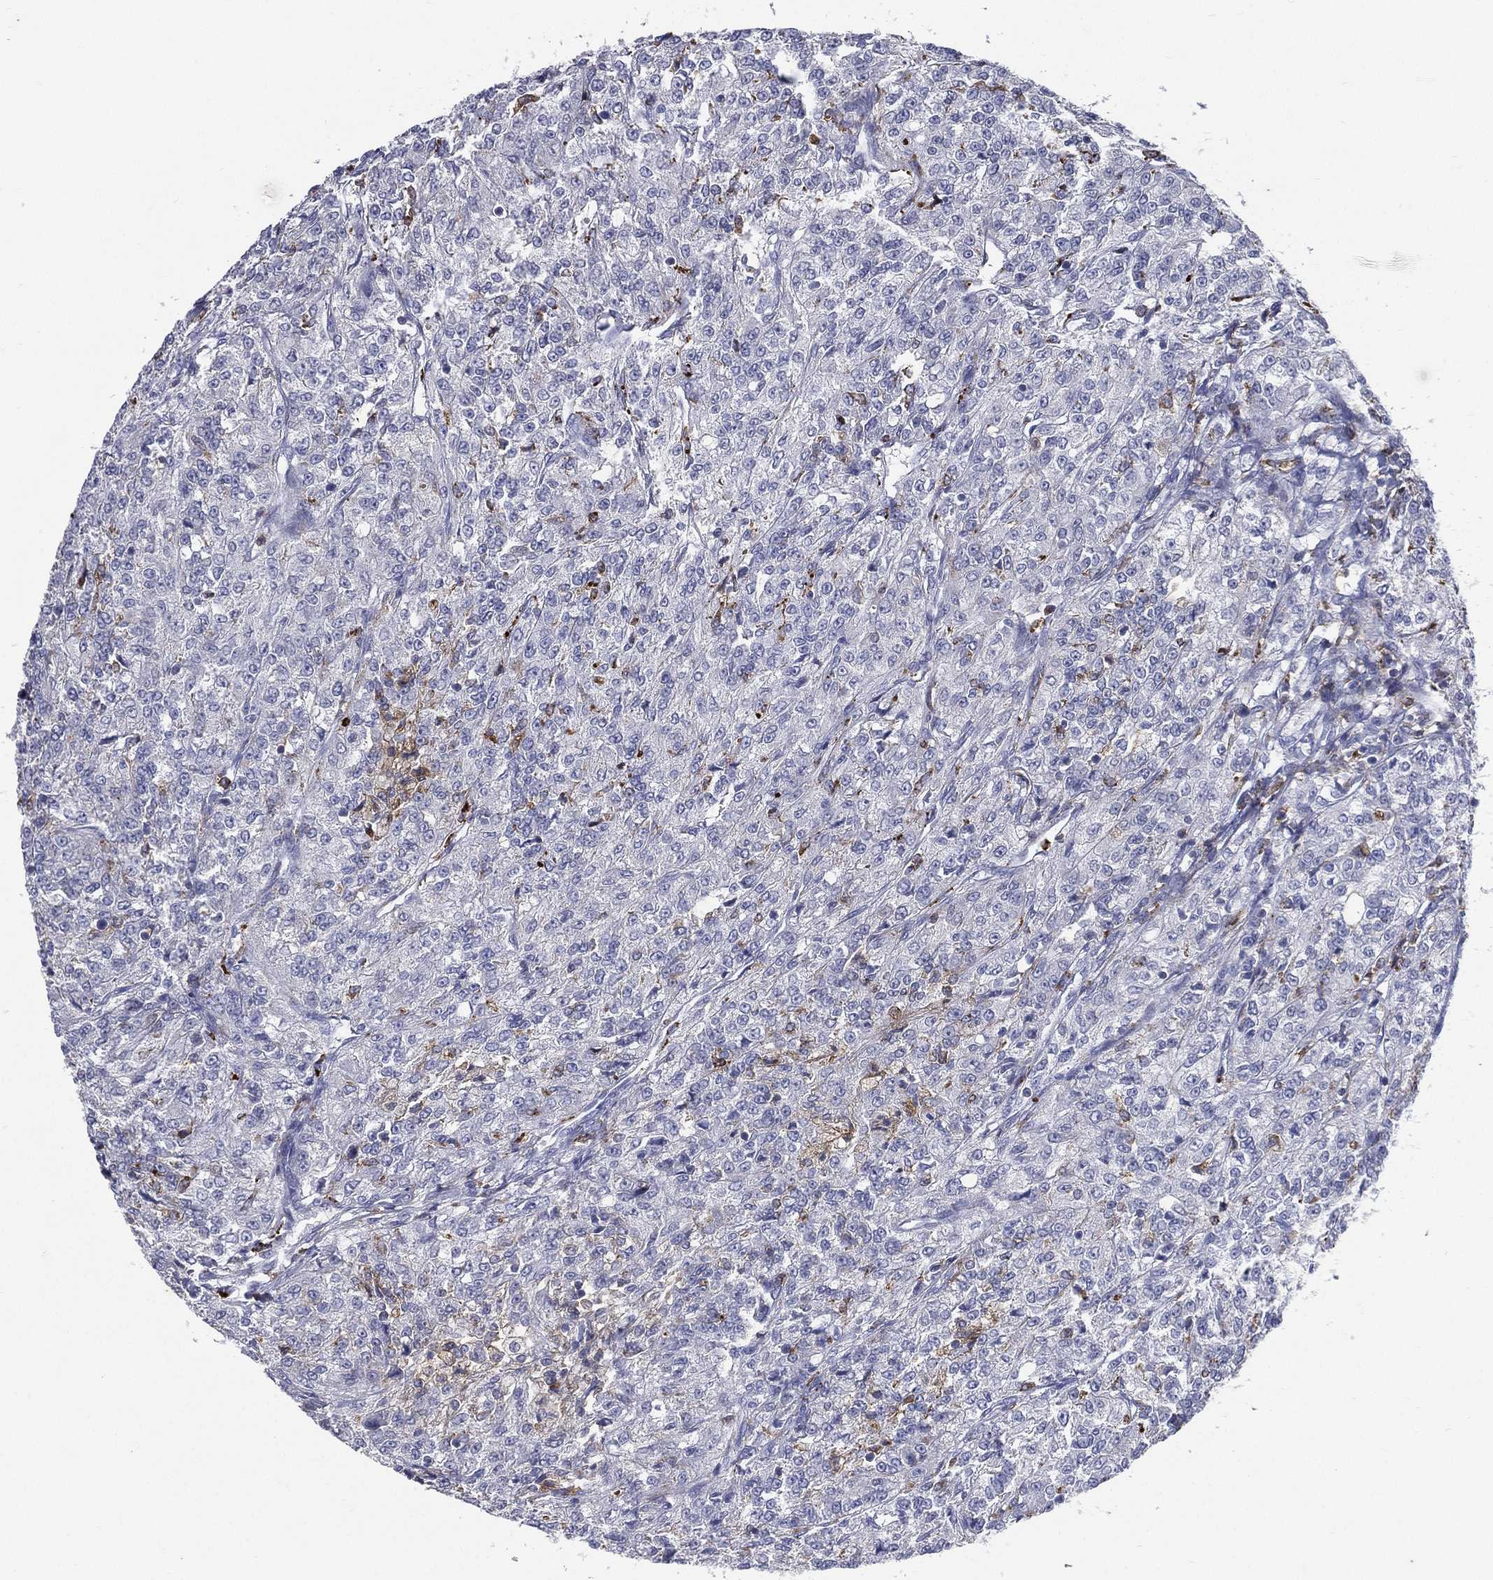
{"staining": {"intensity": "moderate", "quantity": "<25%", "location": "cytoplasmic/membranous"}, "tissue": "renal cancer", "cell_type": "Tumor cells", "image_type": "cancer", "snomed": [{"axis": "morphology", "description": "Adenocarcinoma, NOS"}, {"axis": "topography", "description": "Kidney"}], "caption": "Immunohistochemistry photomicrograph of human adenocarcinoma (renal) stained for a protein (brown), which reveals low levels of moderate cytoplasmic/membranous staining in about <25% of tumor cells.", "gene": "EVI2B", "patient": {"sex": "female", "age": 63}}